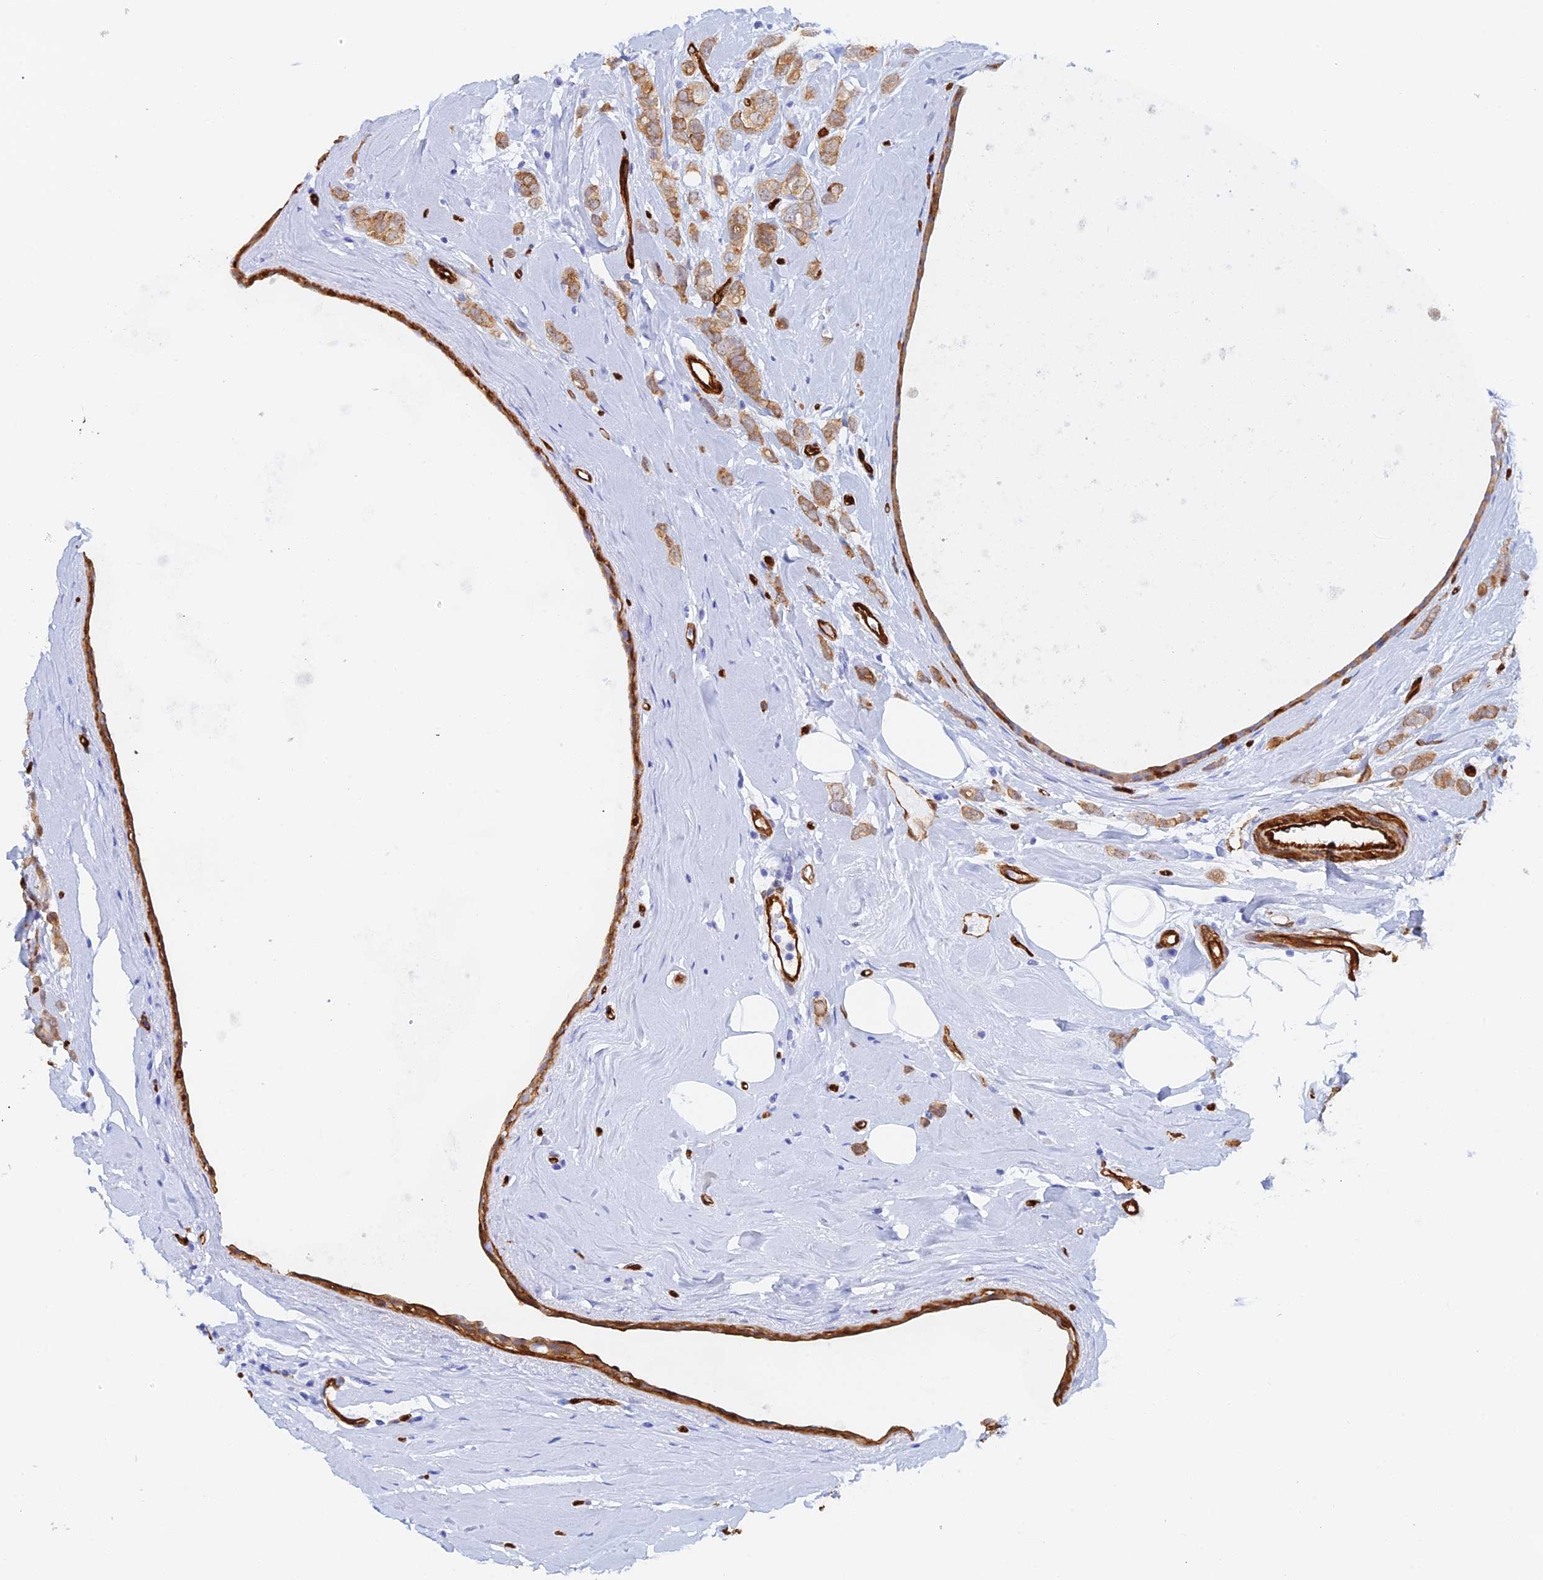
{"staining": {"intensity": "moderate", "quantity": ">75%", "location": "cytoplasmic/membranous"}, "tissue": "breast cancer", "cell_type": "Tumor cells", "image_type": "cancer", "snomed": [{"axis": "morphology", "description": "Lobular carcinoma"}, {"axis": "topography", "description": "Breast"}], "caption": "This image reveals lobular carcinoma (breast) stained with immunohistochemistry to label a protein in brown. The cytoplasmic/membranous of tumor cells show moderate positivity for the protein. Nuclei are counter-stained blue.", "gene": "CRIP2", "patient": {"sex": "female", "age": 47}}